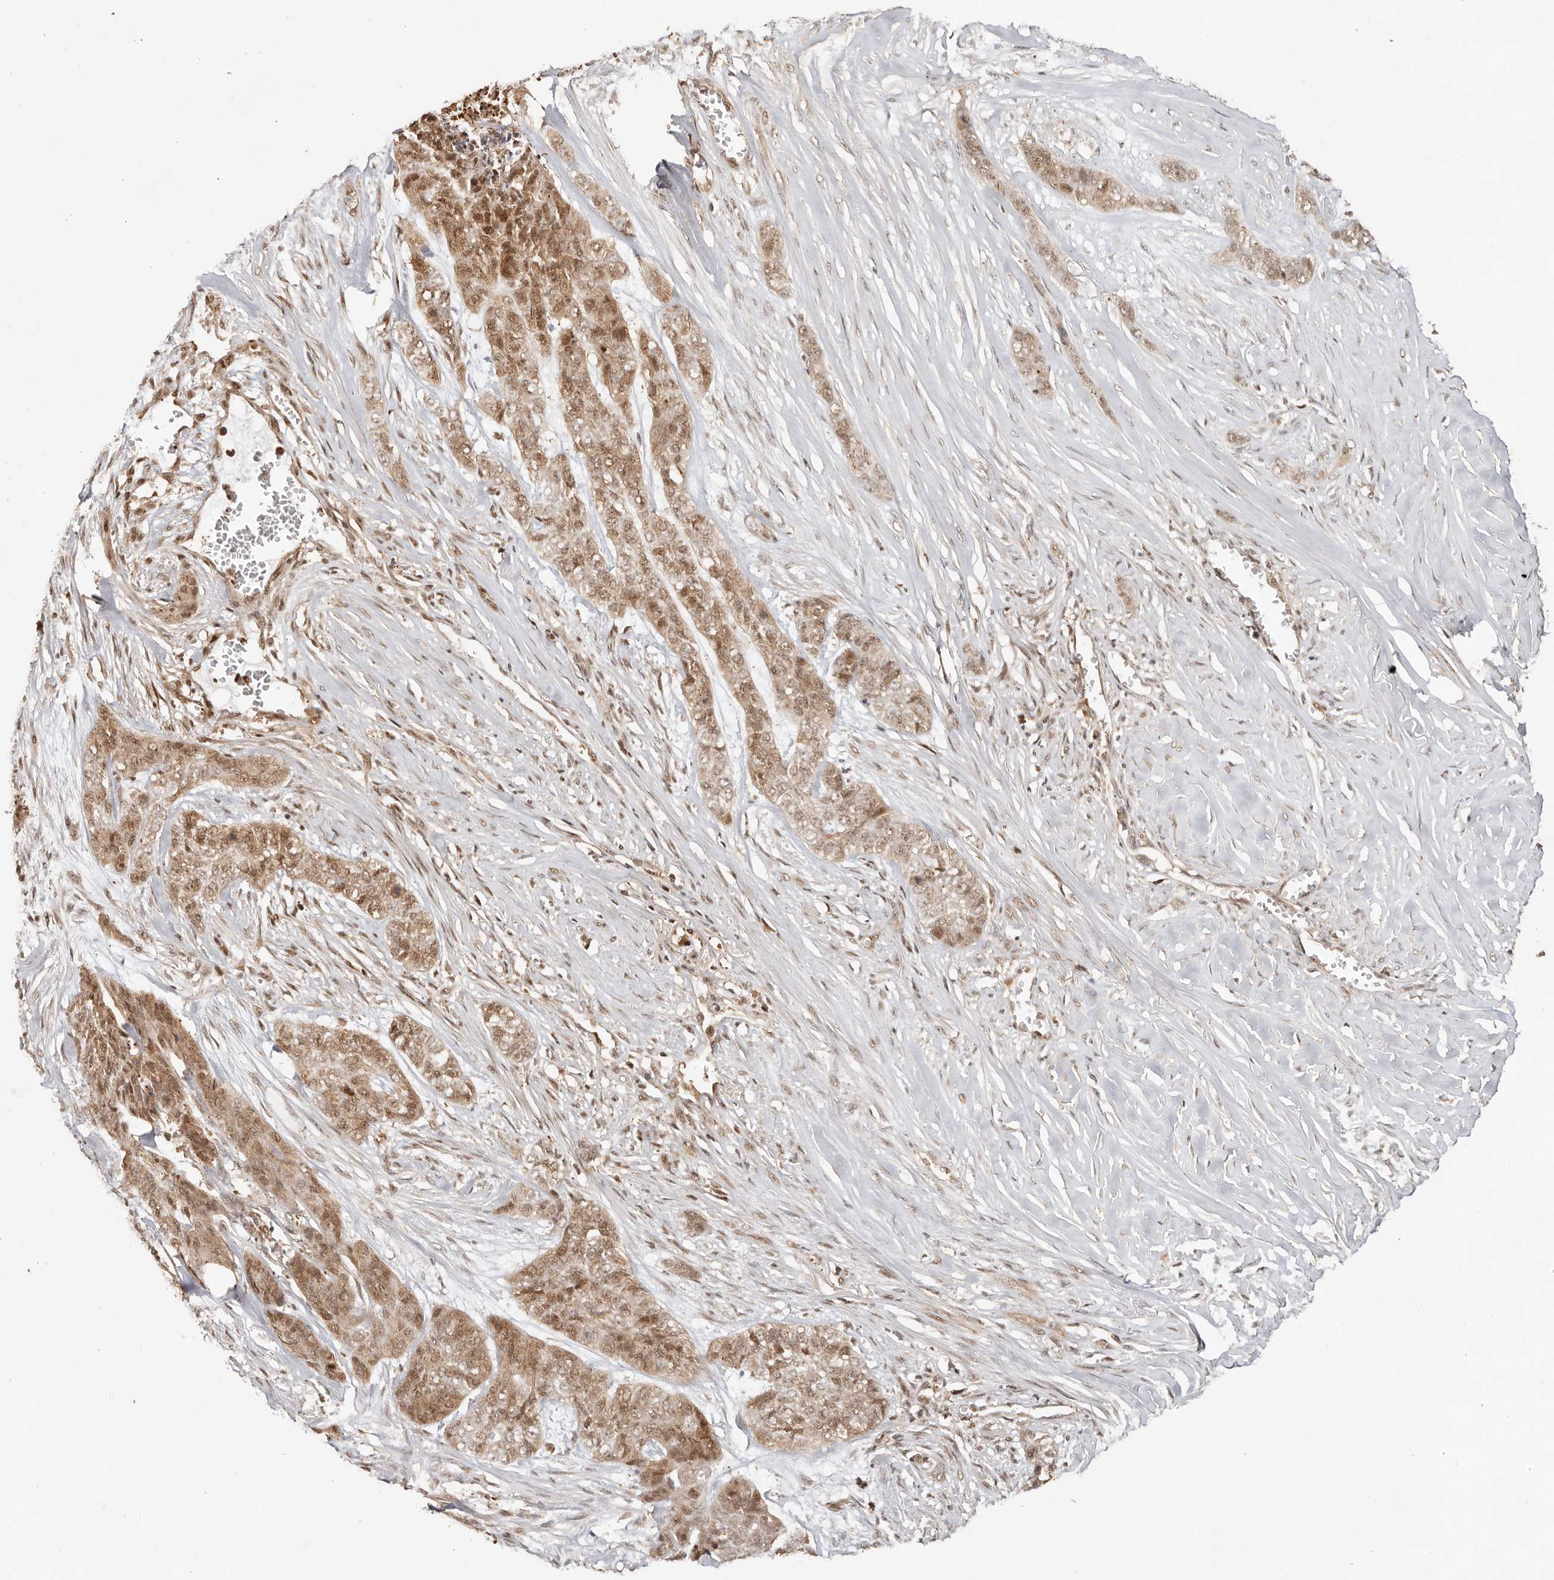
{"staining": {"intensity": "moderate", "quantity": ">75%", "location": "cytoplasmic/membranous,nuclear"}, "tissue": "skin cancer", "cell_type": "Tumor cells", "image_type": "cancer", "snomed": [{"axis": "morphology", "description": "Basal cell carcinoma"}, {"axis": "topography", "description": "Skin"}], "caption": "Protein staining shows moderate cytoplasmic/membranous and nuclear staining in about >75% of tumor cells in skin basal cell carcinoma. Using DAB (3,3'-diaminobenzidine) (brown) and hematoxylin (blue) stains, captured at high magnification using brightfield microscopy.", "gene": "PSMA5", "patient": {"sex": "female", "age": 64}}